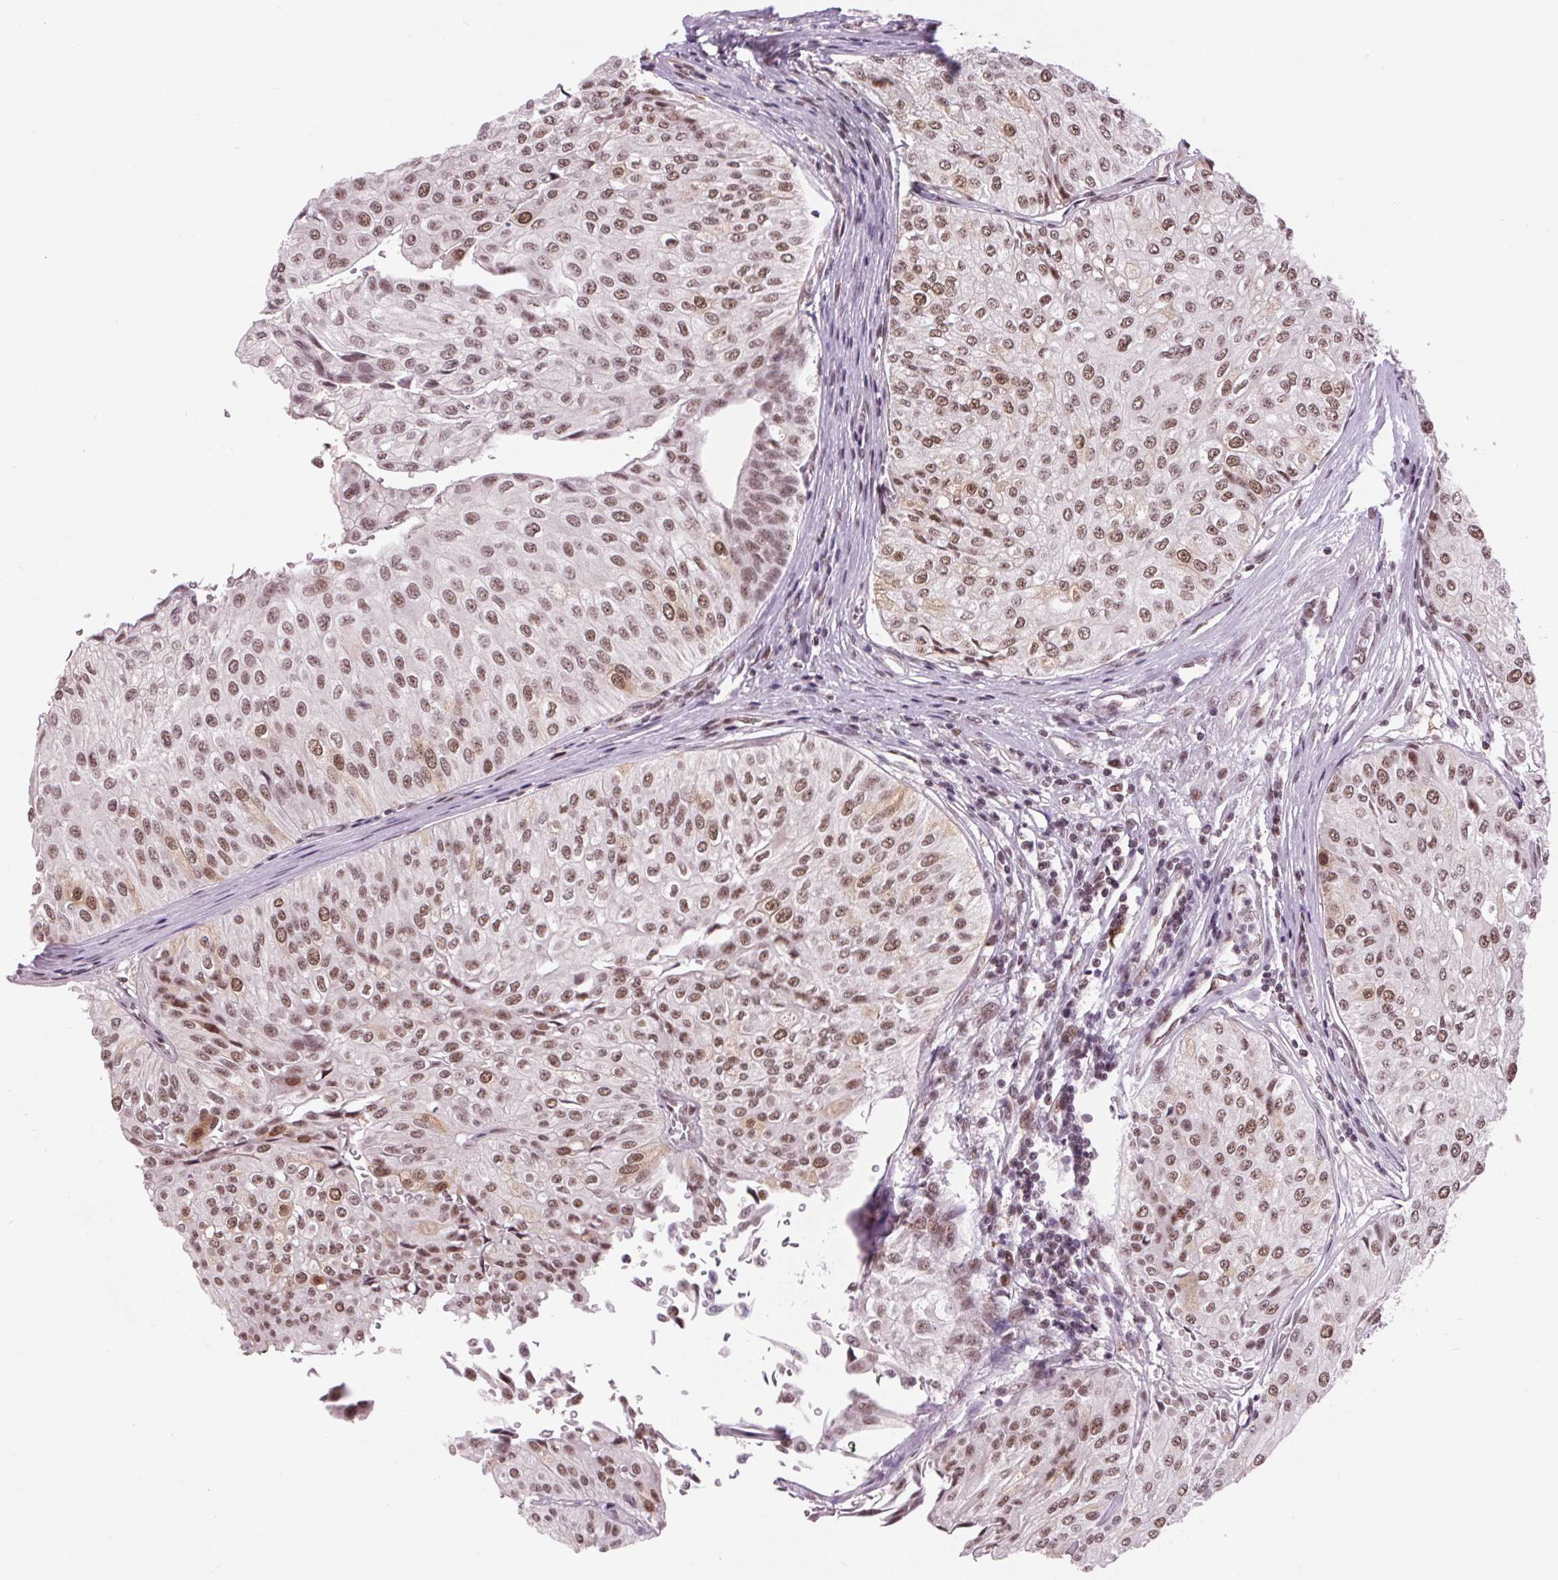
{"staining": {"intensity": "moderate", "quantity": ">75%", "location": "nuclear"}, "tissue": "urothelial cancer", "cell_type": "Tumor cells", "image_type": "cancer", "snomed": [{"axis": "morphology", "description": "Urothelial carcinoma, NOS"}, {"axis": "topography", "description": "Urinary bladder"}], "caption": "Moderate nuclear protein staining is present in approximately >75% of tumor cells in transitional cell carcinoma. (DAB (3,3'-diaminobenzidine) = brown stain, brightfield microscopy at high magnification).", "gene": "CD2BP2", "patient": {"sex": "male", "age": 67}}